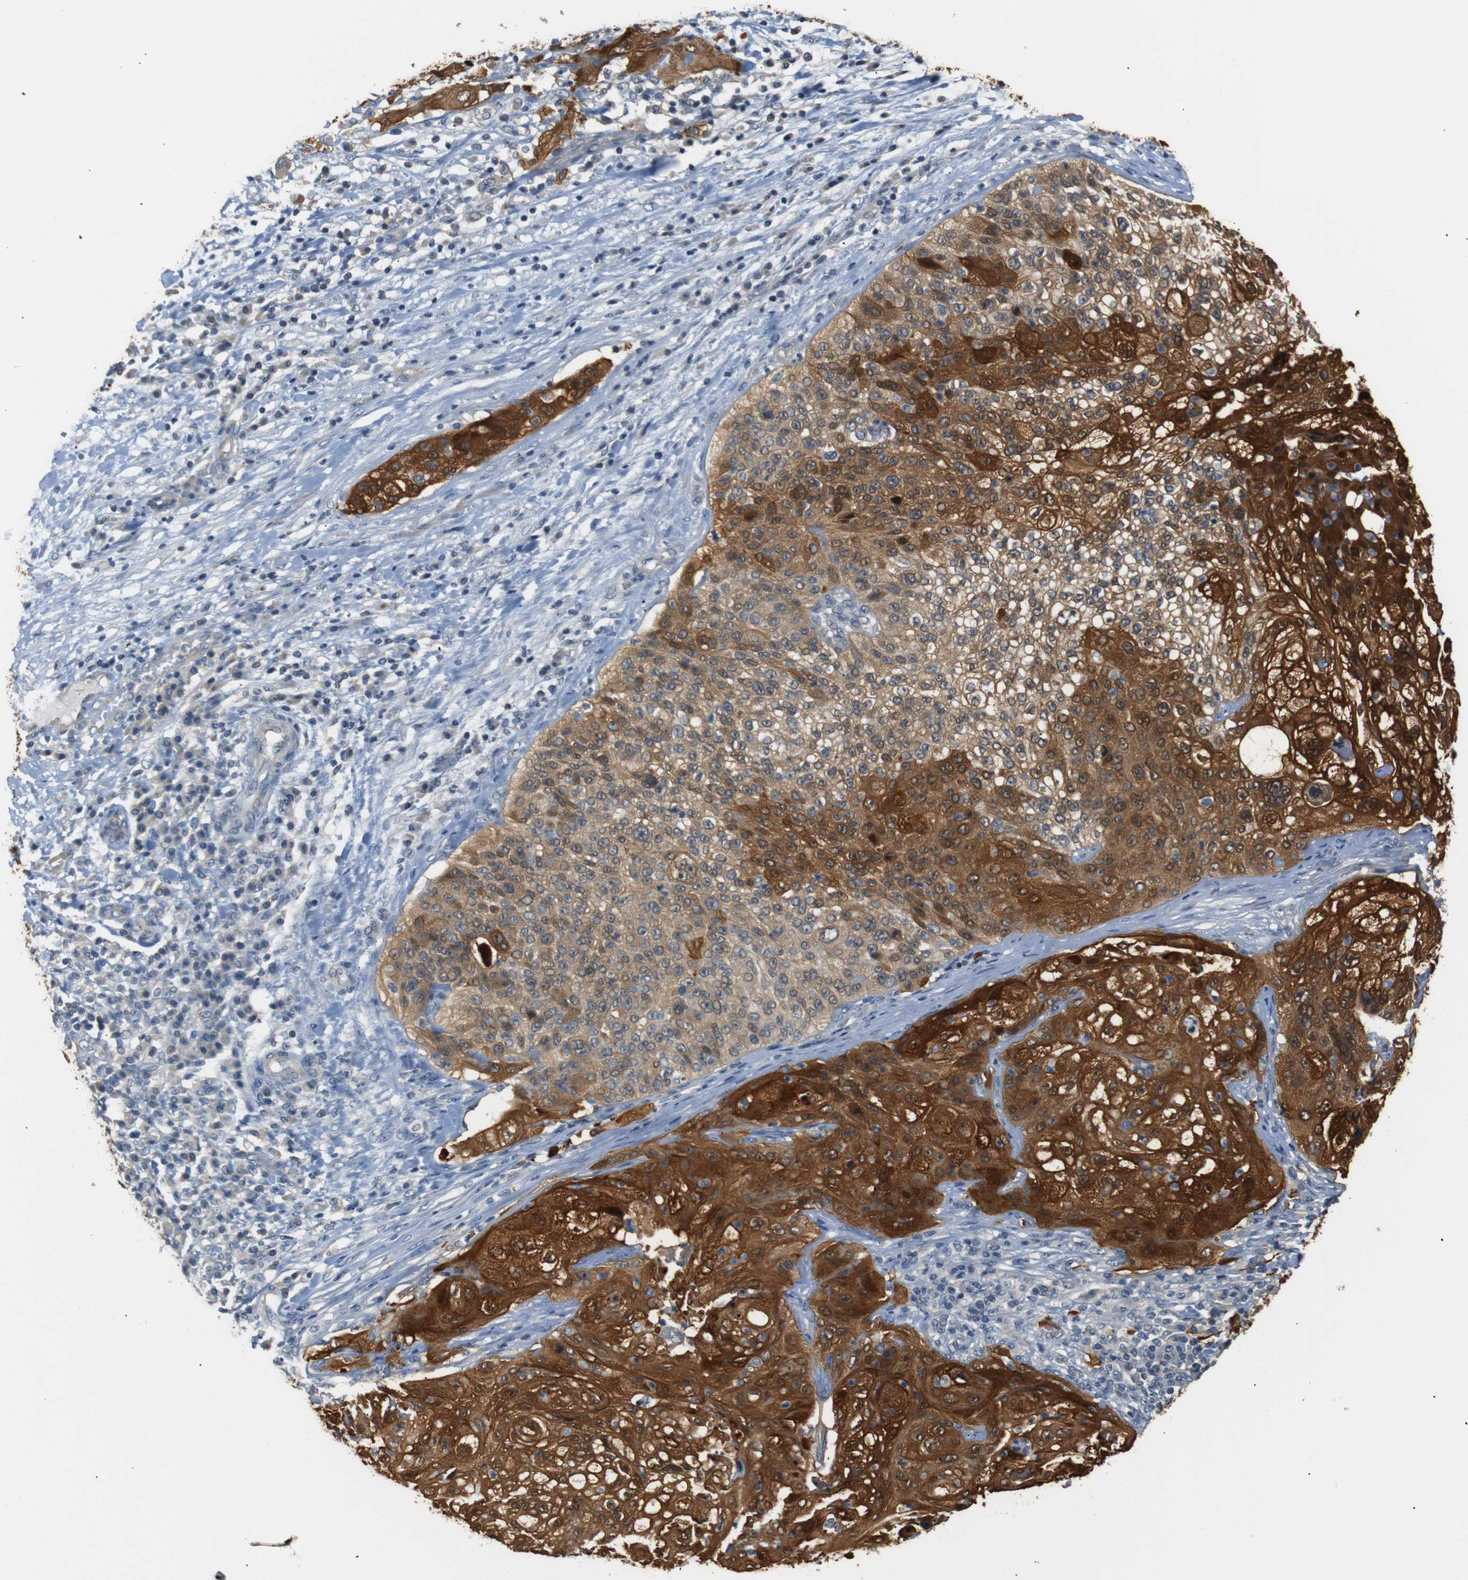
{"staining": {"intensity": "strong", "quantity": ">75%", "location": "cytoplasmic/membranous,nuclear"}, "tissue": "lung cancer", "cell_type": "Tumor cells", "image_type": "cancer", "snomed": [{"axis": "morphology", "description": "Inflammation, NOS"}, {"axis": "morphology", "description": "Squamous cell carcinoma, NOS"}, {"axis": "topography", "description": "Lymph node"}, {"axis": "topography", "description": "Soft tissue"}, {"axis": "topography", "description": "Lung"}], "caption": "This is a histology image of immunohistochemistry (IHC) staining of squamous cell carcinoma (lung), which shows strong staining in the cytoplasmic/membranous and nuclear of tumor cells.", "gene": "SFN", "patient": {"sex": "male", "age": 66}}